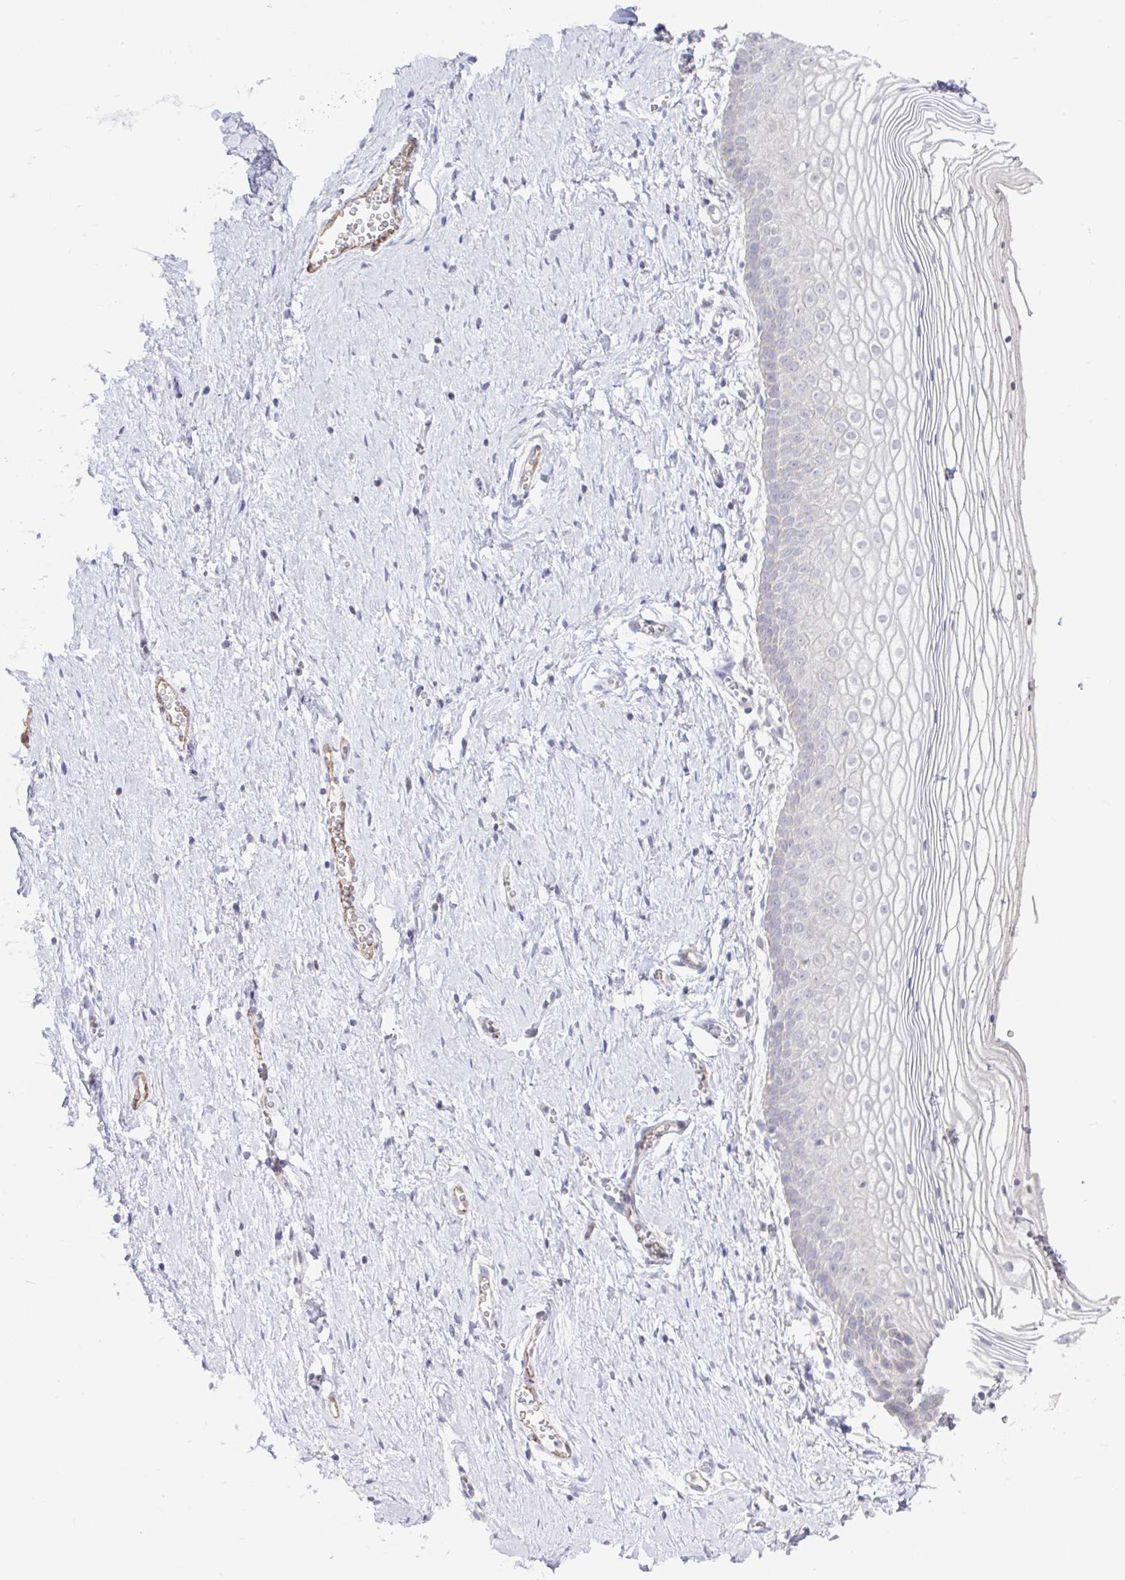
{"staining": {"intensity": "negative", "quantity": "none", "location": "none"}, "tissue": "vagina", "cell_type": "Squamous epithelial cells", "image_type": "normal", "snomed": [{"axis": "morphology", "description": "Normal tissue, NOS"}, {"axis": "topography", "description": "Vagina"}], "caption": "Immunohistochemistry micrograph of normal vagina stained for a protein (brown), which demonstrates no staining in squamous epithelial cells.", "gene": "PLCD4", "patient": {"sex": "female", "age": 56}}